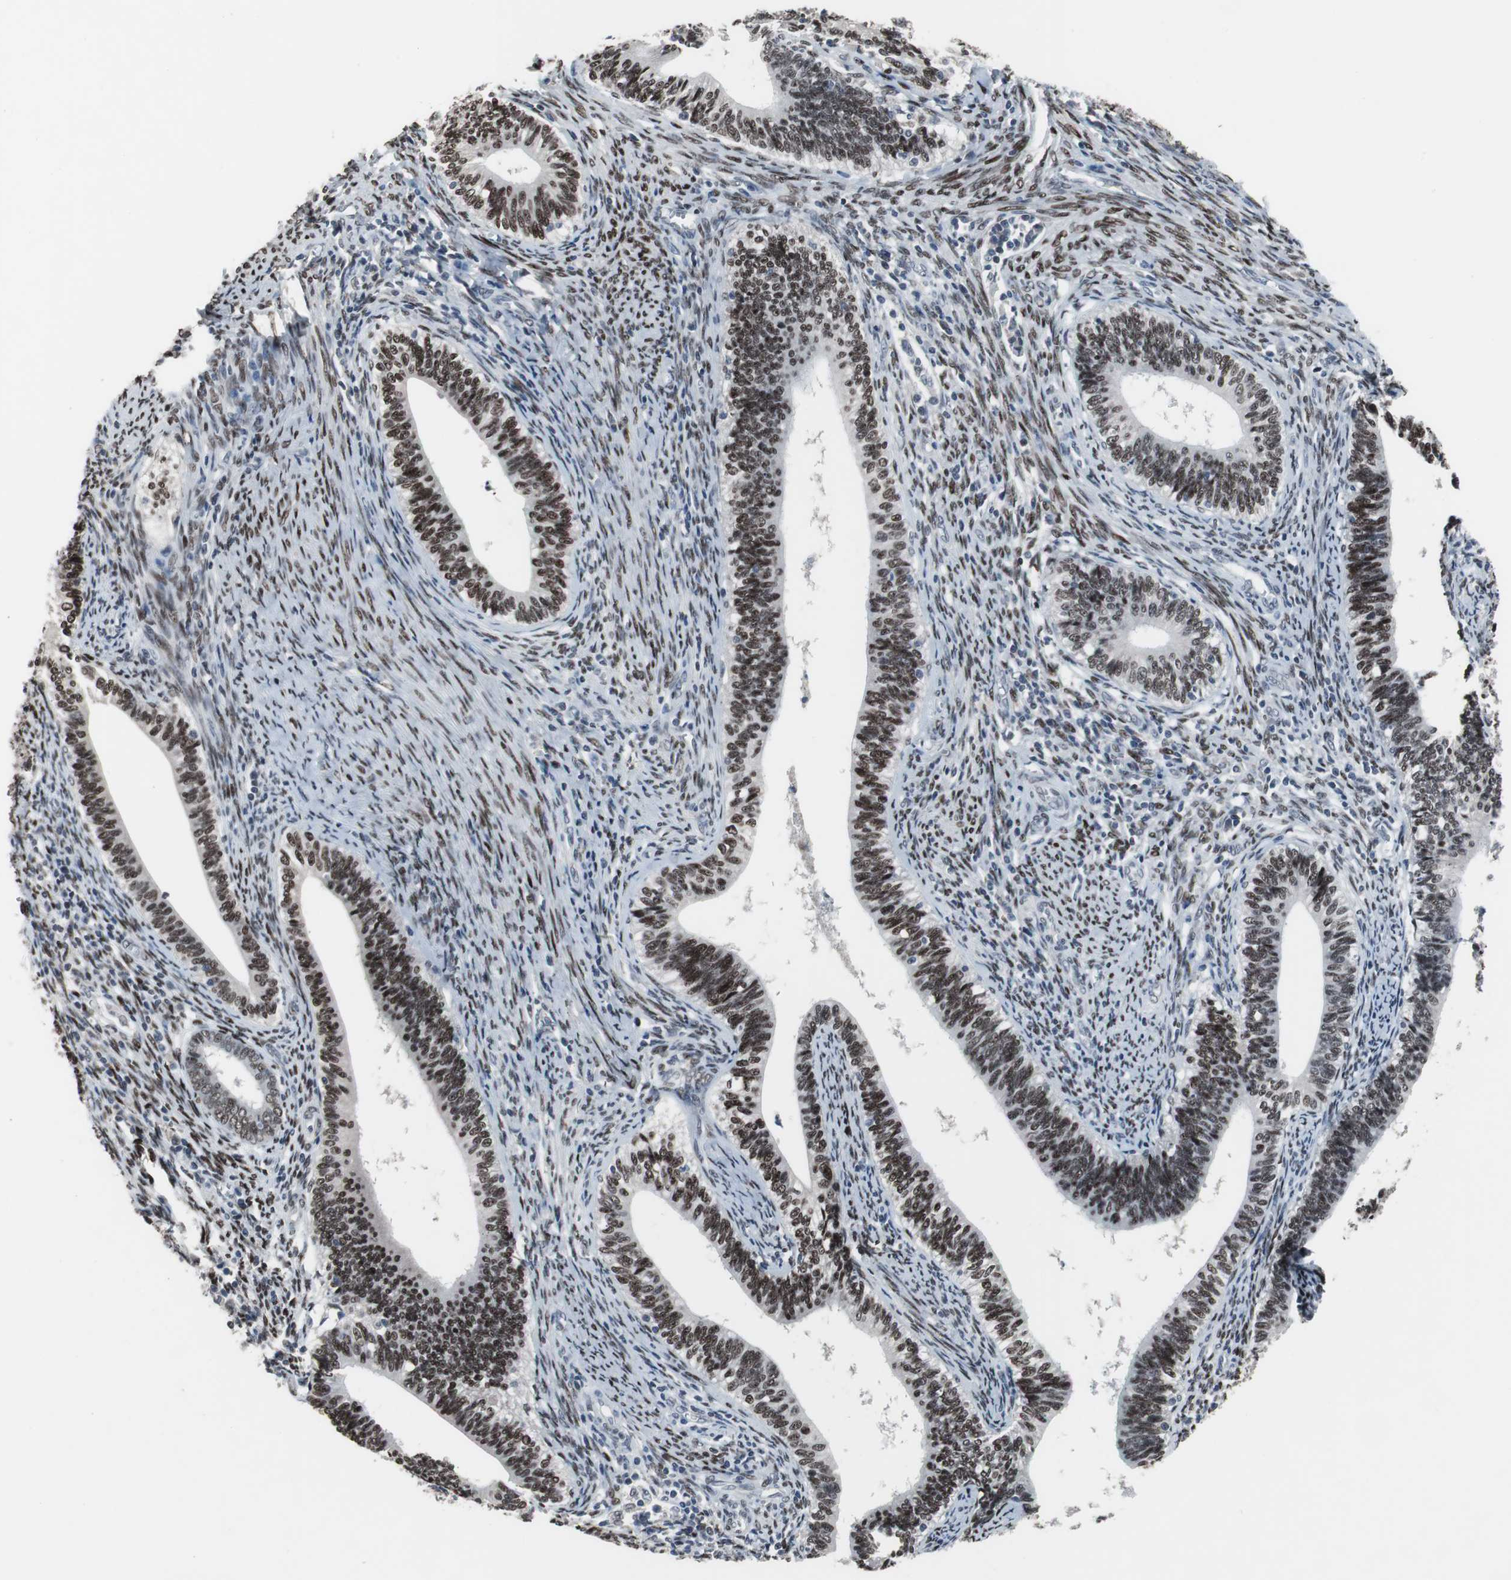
{"staining": {"intensity": "strong", "quantity": ">75%", "location": "nuclear"}, "tissue": "cervical cancer", "cell_type": "Tumor cells", "image_type": "cancer", "snomed": [{"axis": "morphology", "description": "Adenocarcinoma, NOS"}, {"axis": "topography", "description": "Cervix"}], "caption": "This image shows immunohistochemistry staining of human adenocarcinoma (cervical), with high strong nuclear positivity in approximately >75% of tumor cells.", "gene": "FOXP4", "patient": {"sex": "female", "age": 44}}